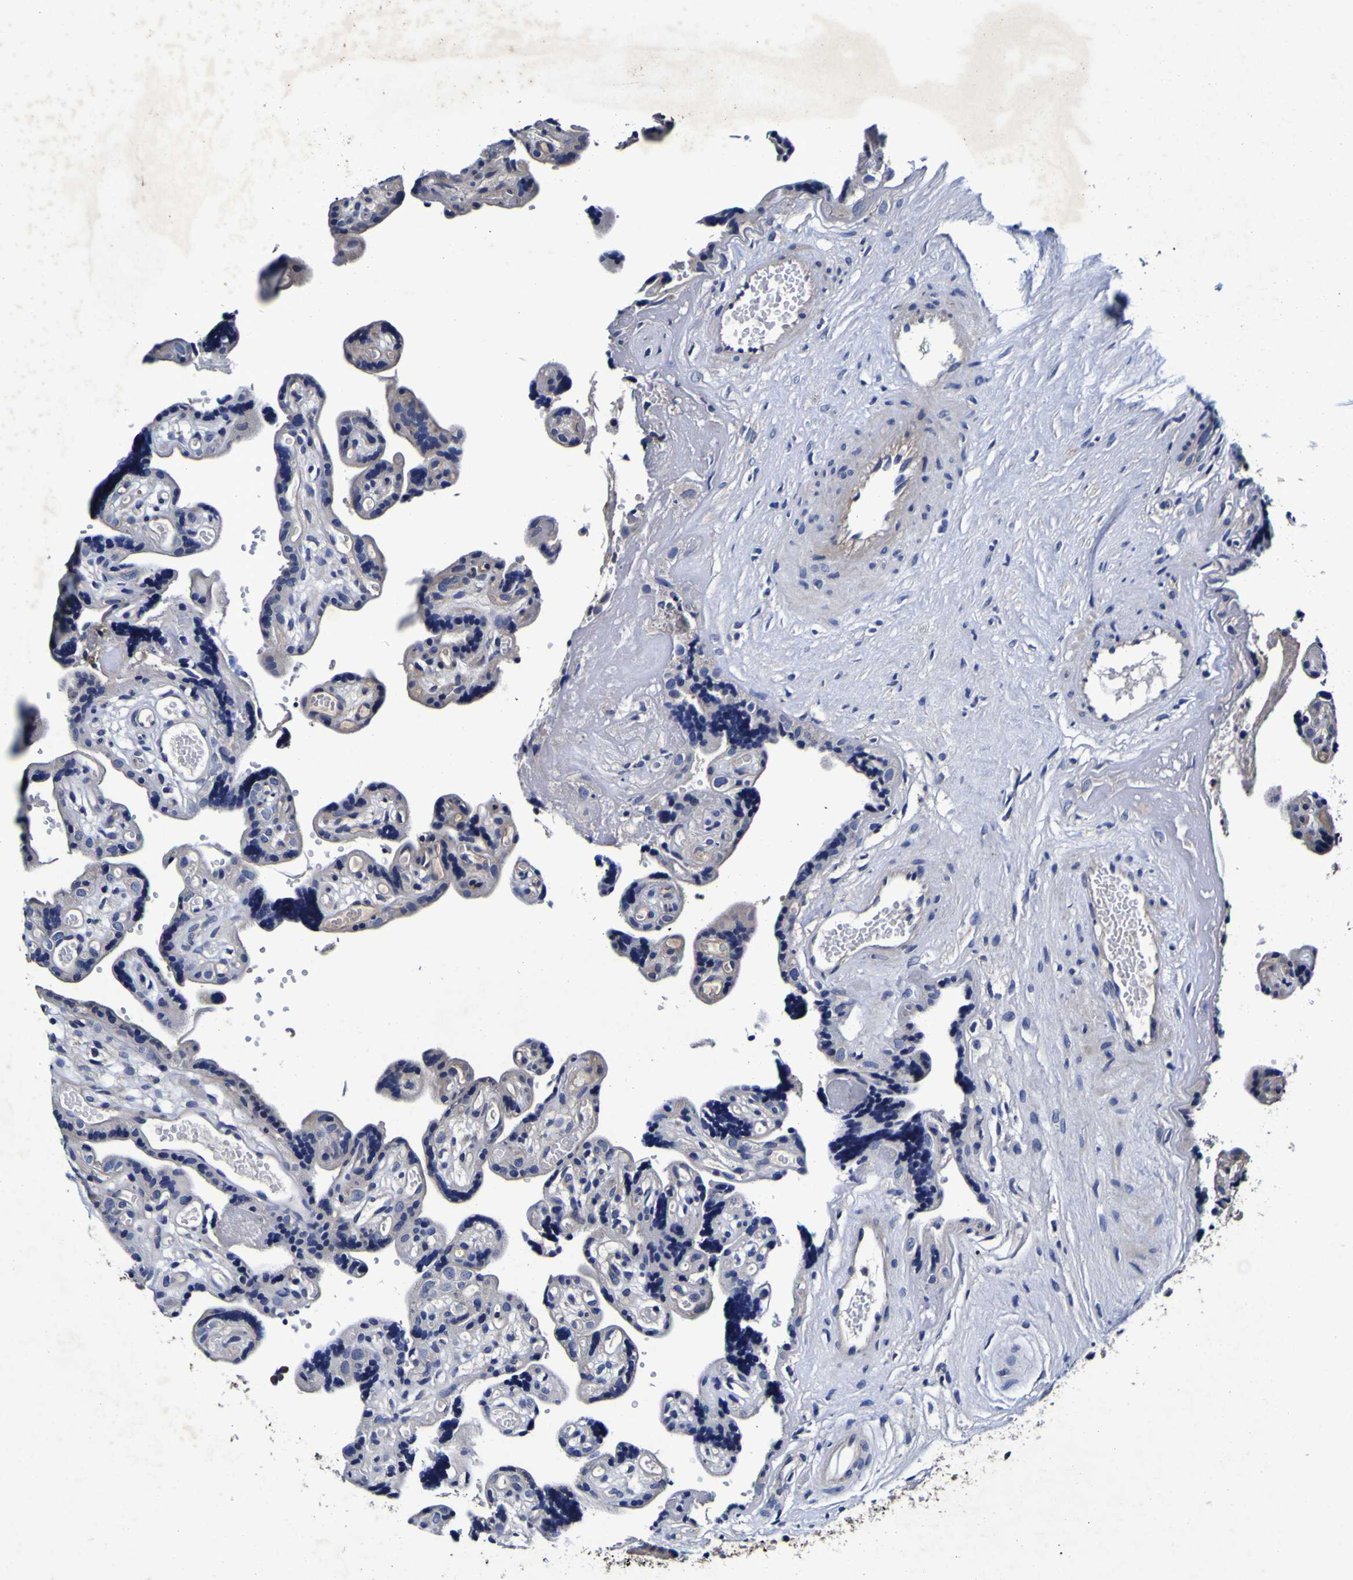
{"staining": {"intensity": "negative", "quantity": "none", "location": "none"}, "tissue": "placenta", "cell_type": "Trophoblastic cells", "image_type": "normal", "snomed": [{"axis": "morphology", "description": "Normal tissue, NOS"}, {"axis": "topography", "description": "Placenta"}], "caption": "An immunohistochemistry (IHC) micrograph of normal placenta is shown. There is no staining in trophoblastic cells of placenta.", "gene": "PANK4", "patient": {"sex": "female", "age": 30}}